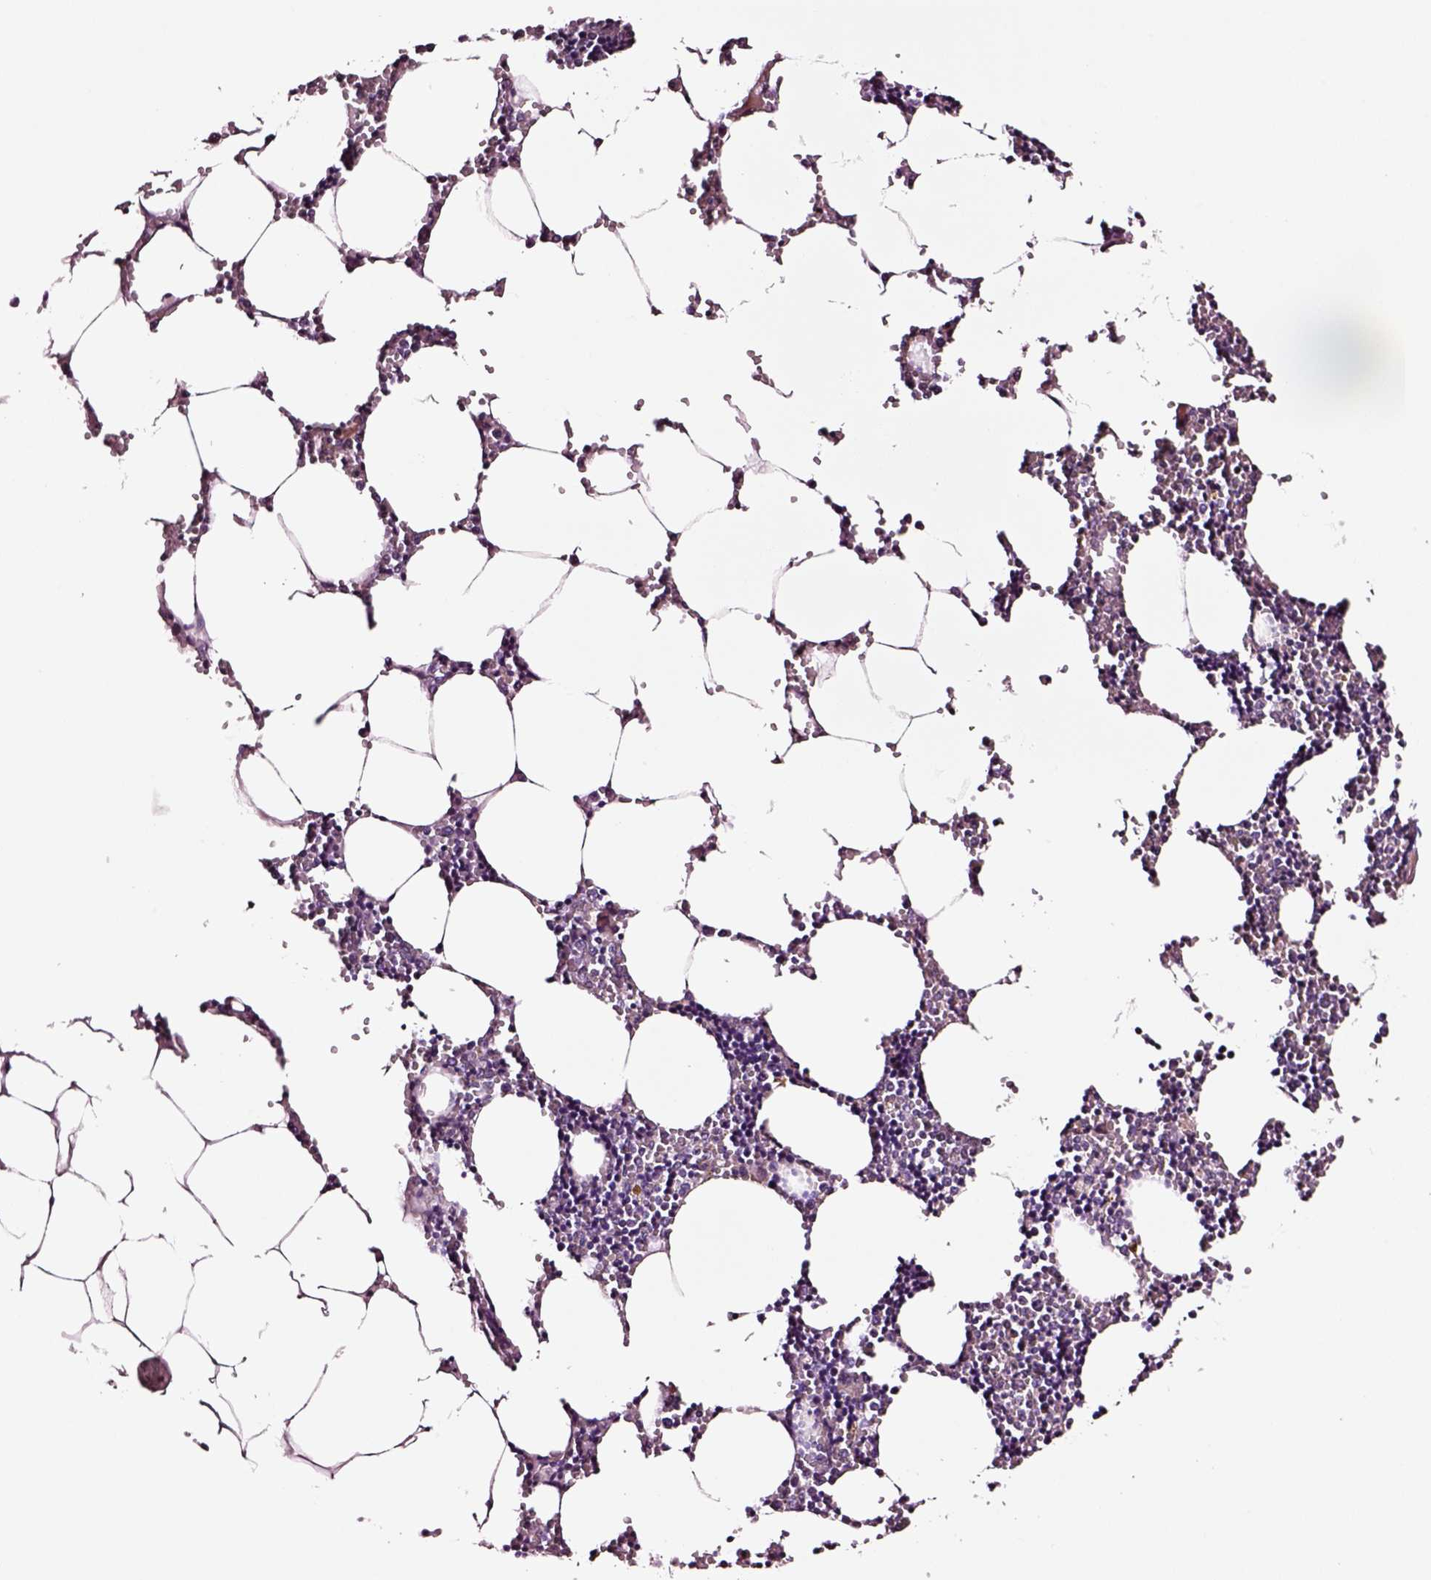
{"staining": {"intensity": "moderate", "quantity": "25%-75%", "location": "nuclear"}, "tissue": "bone marrow", "cell_type": "Hematopoietic cells", "image_type": "normal", "snomed": [{"axis": "morphology", "description": "Normal tissue, NOS"}, {"axis": "topography", "description": "Bone marrow"}], "caption": "Moderate nuclear staining for a protein is appreciated in approximately 25%-75% of hematopoietic cells of benign bone marrow using IHC.", "gene": "SOX10", "patient": {"sex": "male", "age": 54}}